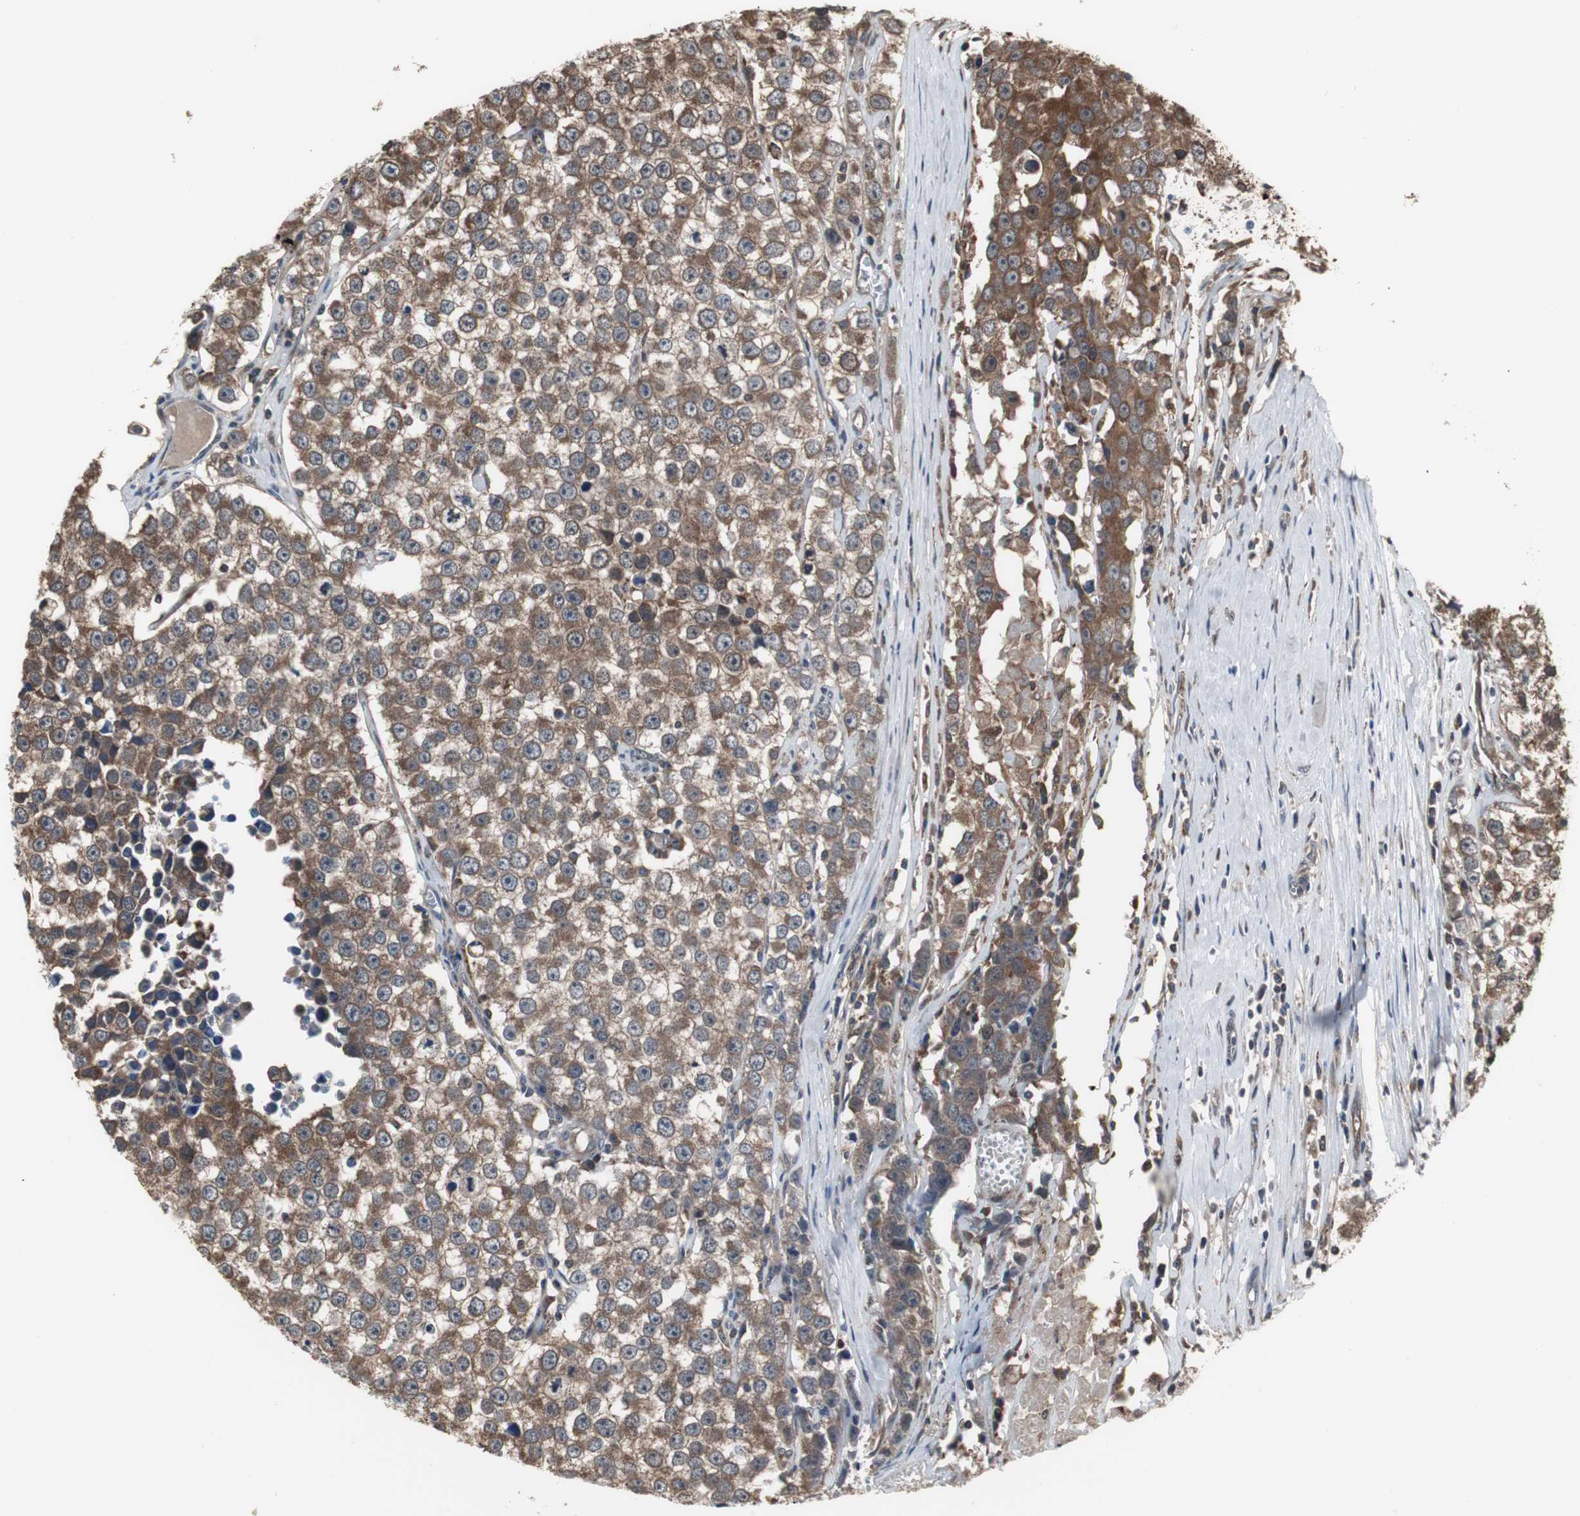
{"staining": {"intensity": "strong", "quantity": ">75%", "location": "cytoplasmic/membranous"}, "tissue": "testis cancer", "cell_type": "Tumor cells", "image_type": "cancer", "snomed": [{"axis": "morphology", "description": "Seminoma, NOS"}, {"axis": "morphology", "description": "Carcinoma, Embryonal, NOS"}, {"axis": "topography", "description": "Testis"}], "caption": "A micrograph of human testis seminoma stained for a protein displays strong cytoplasmic/membranous brown staining in tumor cells.", "gene": "ZSCAN22", "patient": {"sex": "male", "age": 52}}